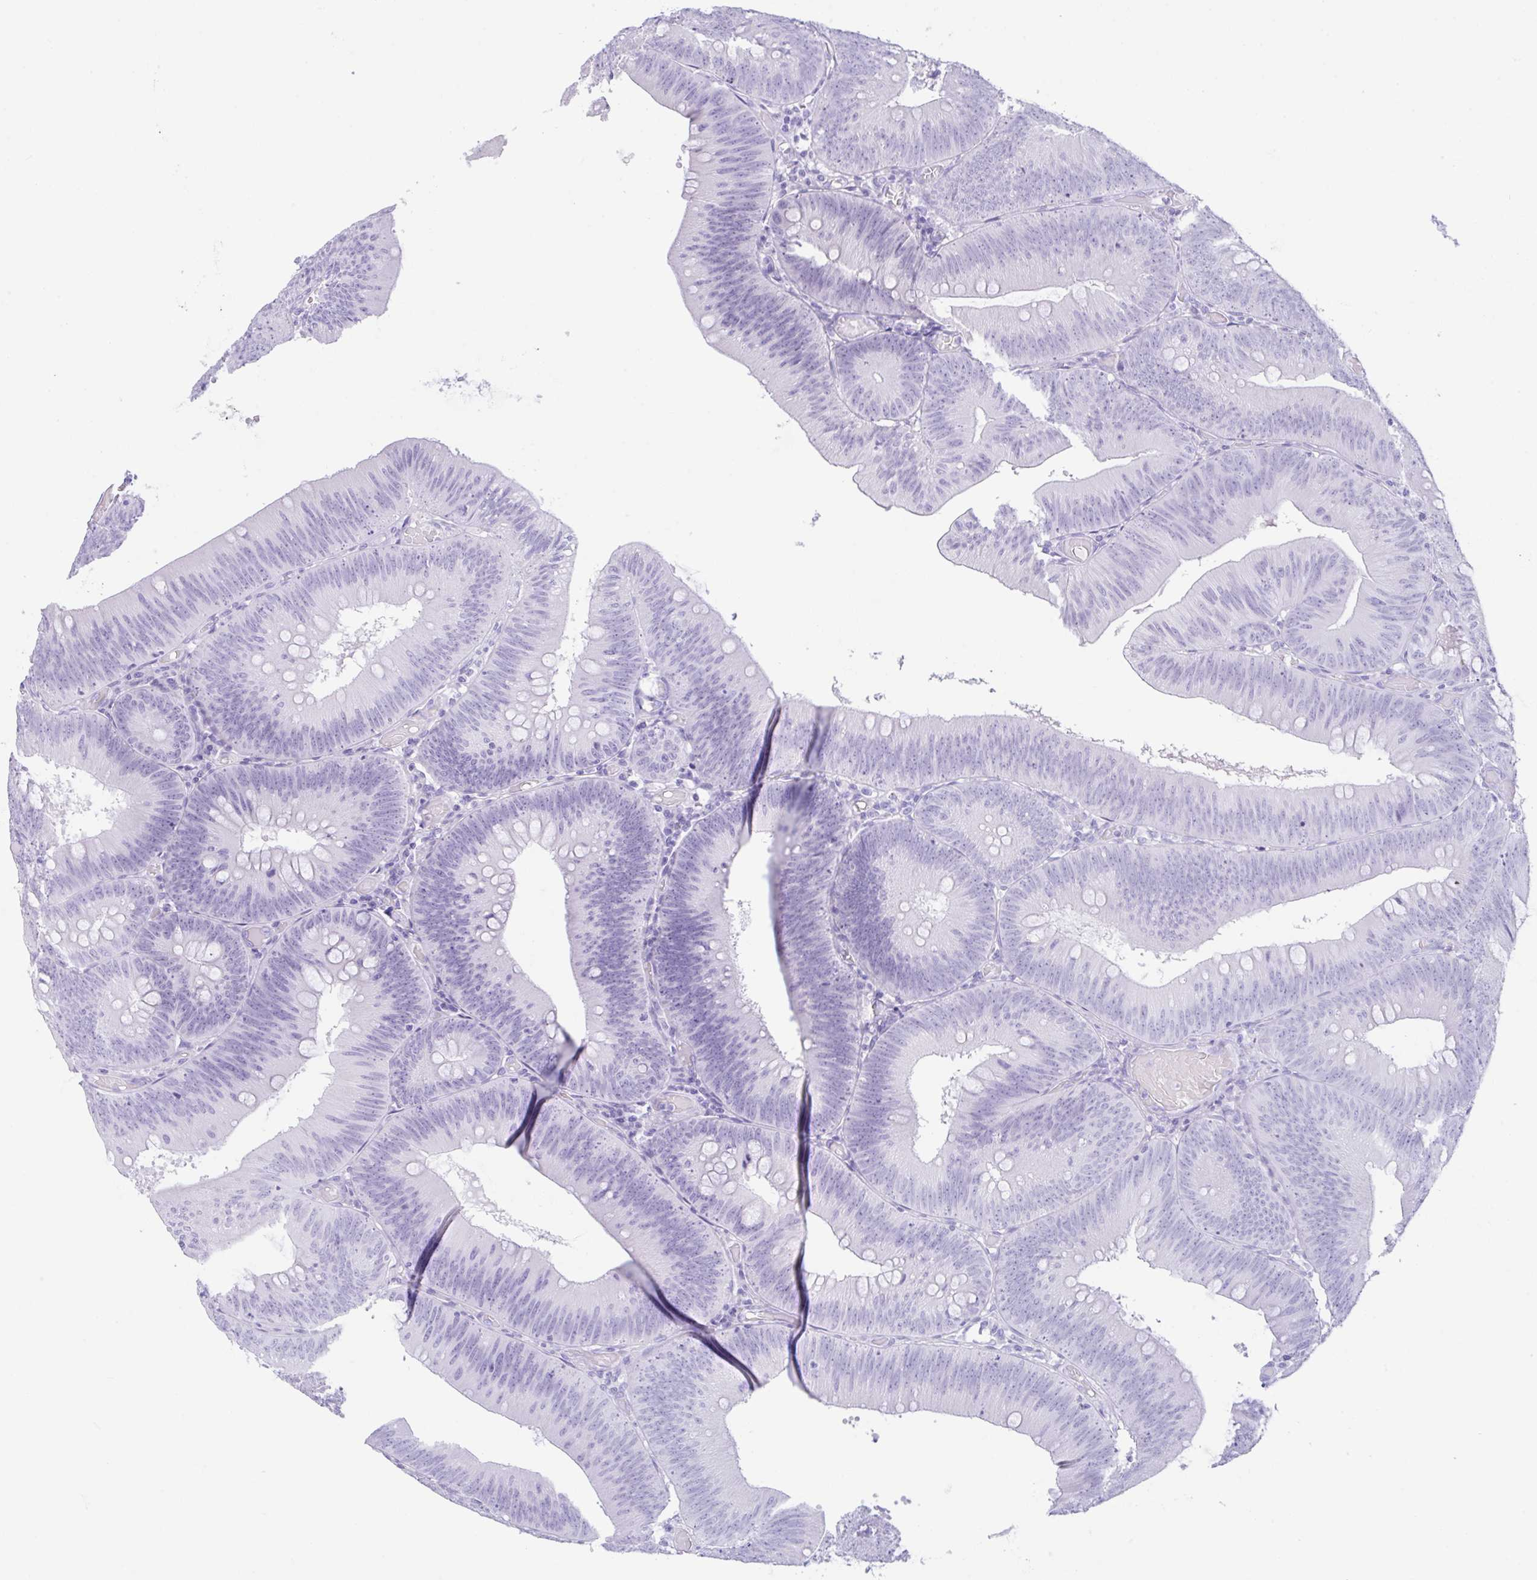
{"staining": {"intensity": "negative", "quantity": "none", "location": "none"}, "tissue": "colorectal cancer", "cell_type": "Tumor cells", "image_type": "cancer", "snomed": [{"axis": "morphology", "description": "Adenocarcinoma, NOS"}, {"axis": "topography", "description": "Colon"}], "caption": "A micrograph of colorectal adenocarcinoma stained for a protein exhibits no brown staining in tumor cells.", "gene": "CPA1", "patient": {"sex": "male", "age": 84}}